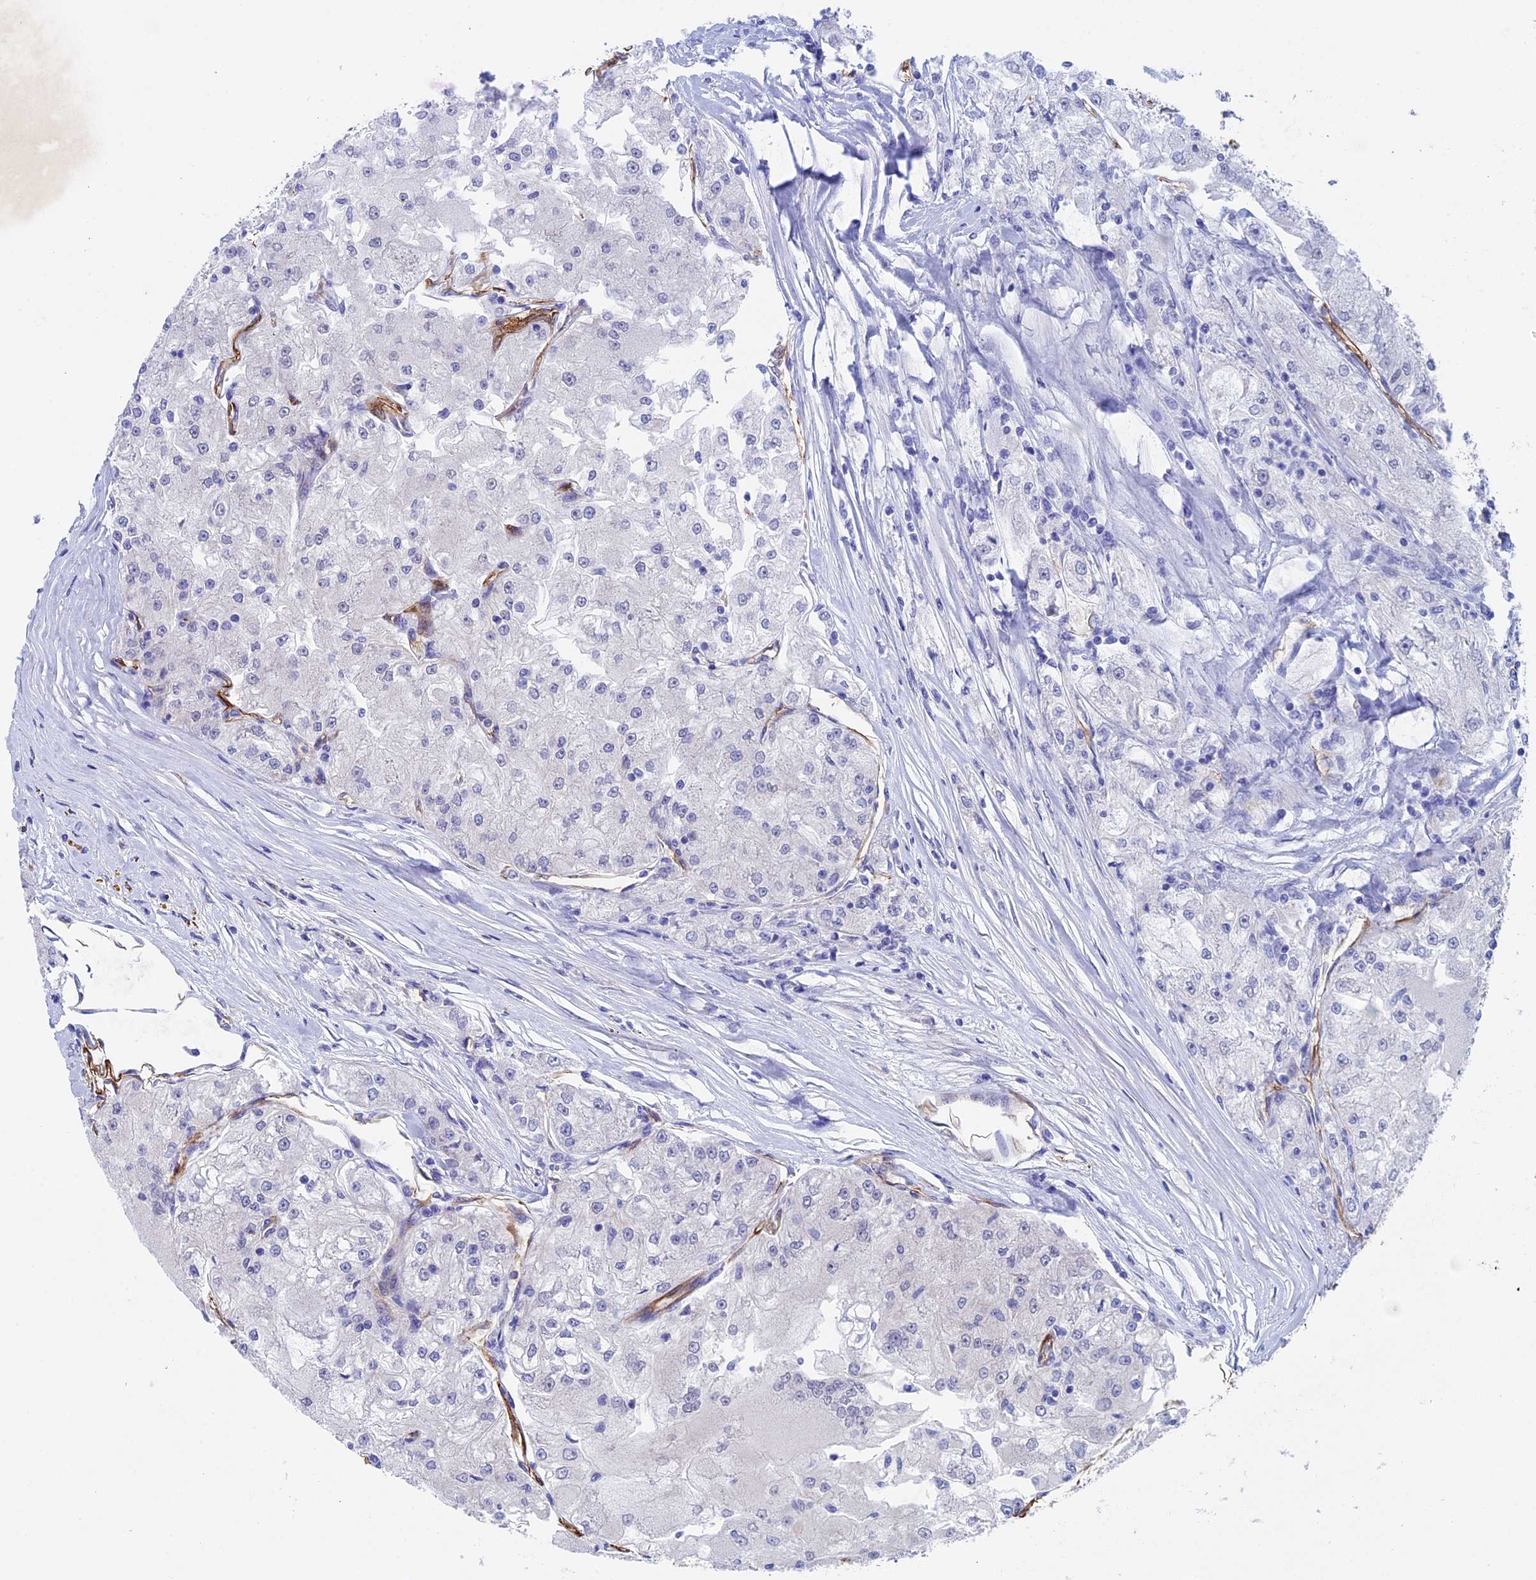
{"staining": {"intensity": "negative", "quantity": "none", "location": "none"}, "tissue": "renal cancer", "cell_type": "Tumor cells", "image_type": "cancer", "snomed": [{"axis": "morphology", "description": "Adenocarcinoma, NOS"}, {"axis": "topography", "description": "Kidney"}], "caption": "IHC of human renal adenocarcinoma displays no positivity in tumor cells.", "gene": "INSYN1", "patient": {"sex": "female", "age": 72}}